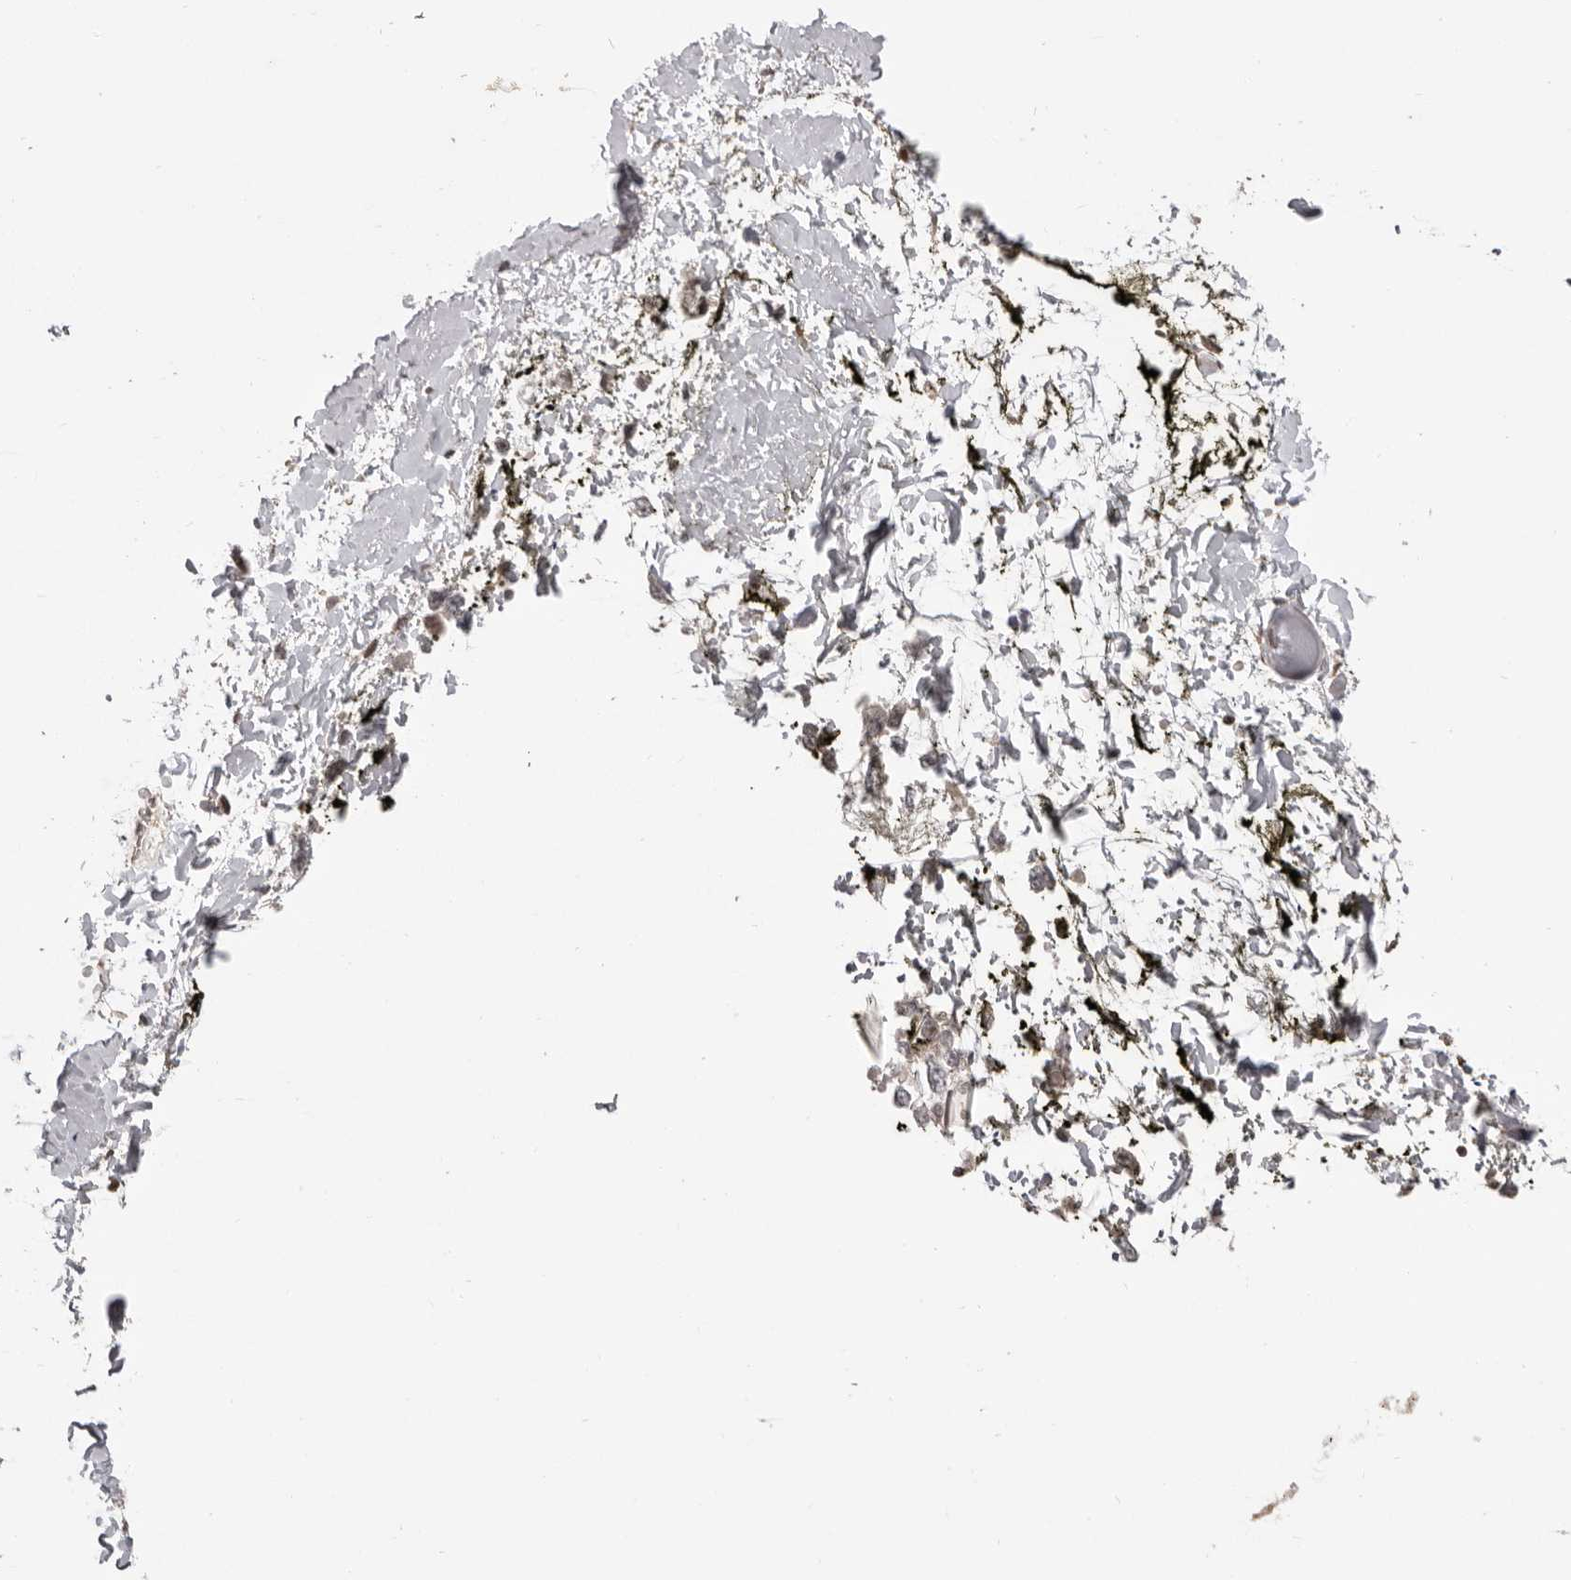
{"staining": {"intensity": "moderate", "quantity": ">75%", "location": "nuclear"}, "tissue": "adipose tissue", "cell_type": "Adipocytes", "image_type": "normal", "snomed": [{"axis": "morphology", "description": "Normal tissue, NOS"}, {"axis": "topography", "description": "Adipose tissue"}, {"axis": "topography", "description": "Vascular tissue"}, {"axis": "topography", "description": "Peripheral nerve tissue"}], "caption": "Benign adipose tissue shows moderate nuclear positivity in about >75% of adipocytes, visualized by immunohistochemistry.", "gene": "AZIN1", "patient": {"sex": "male", "age": 25}}